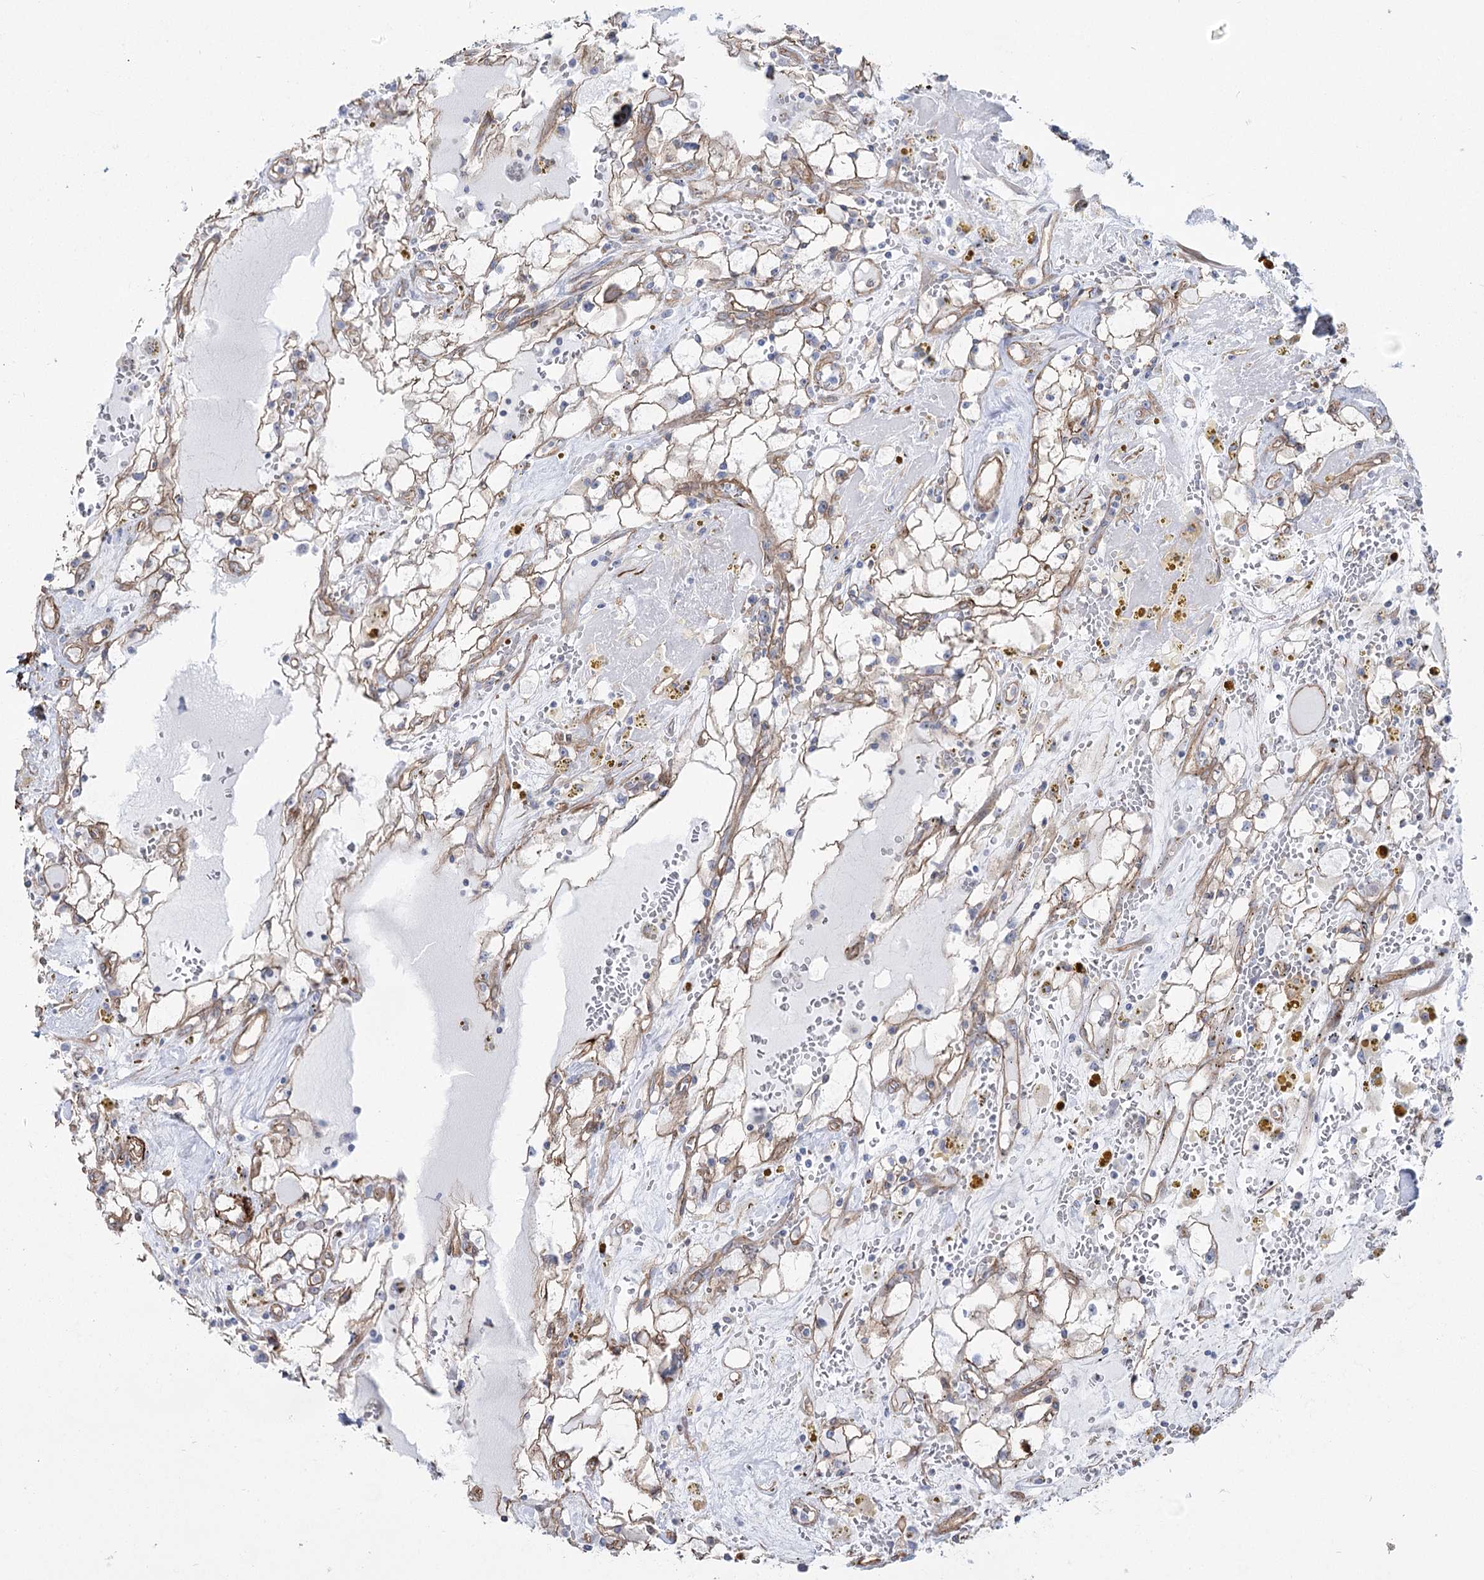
{"staining": {"intensity": "weak", "quantity": ">75%", "location": "cytoplasmic/membranous"}, "tissue": "renal cancer", "cell_type": "Tumor cells", "image_type": "cancer", "snomed": [{"axis": "morphology", "description": "Adenocarcinoma, NOS"}, {"axis": "topography", "description": "Kidney"}], "caption": "Immunohistochemistry photomicrograph of renal cancer (adenocarcinoma) stained for a protein (brown), which exhibits low levels of weak cytoplasmic/membranous staining in approximately >75% of tumor cells.", "gene": "PLEKHA5", "patient": {"sex": "male", "age": 56}}